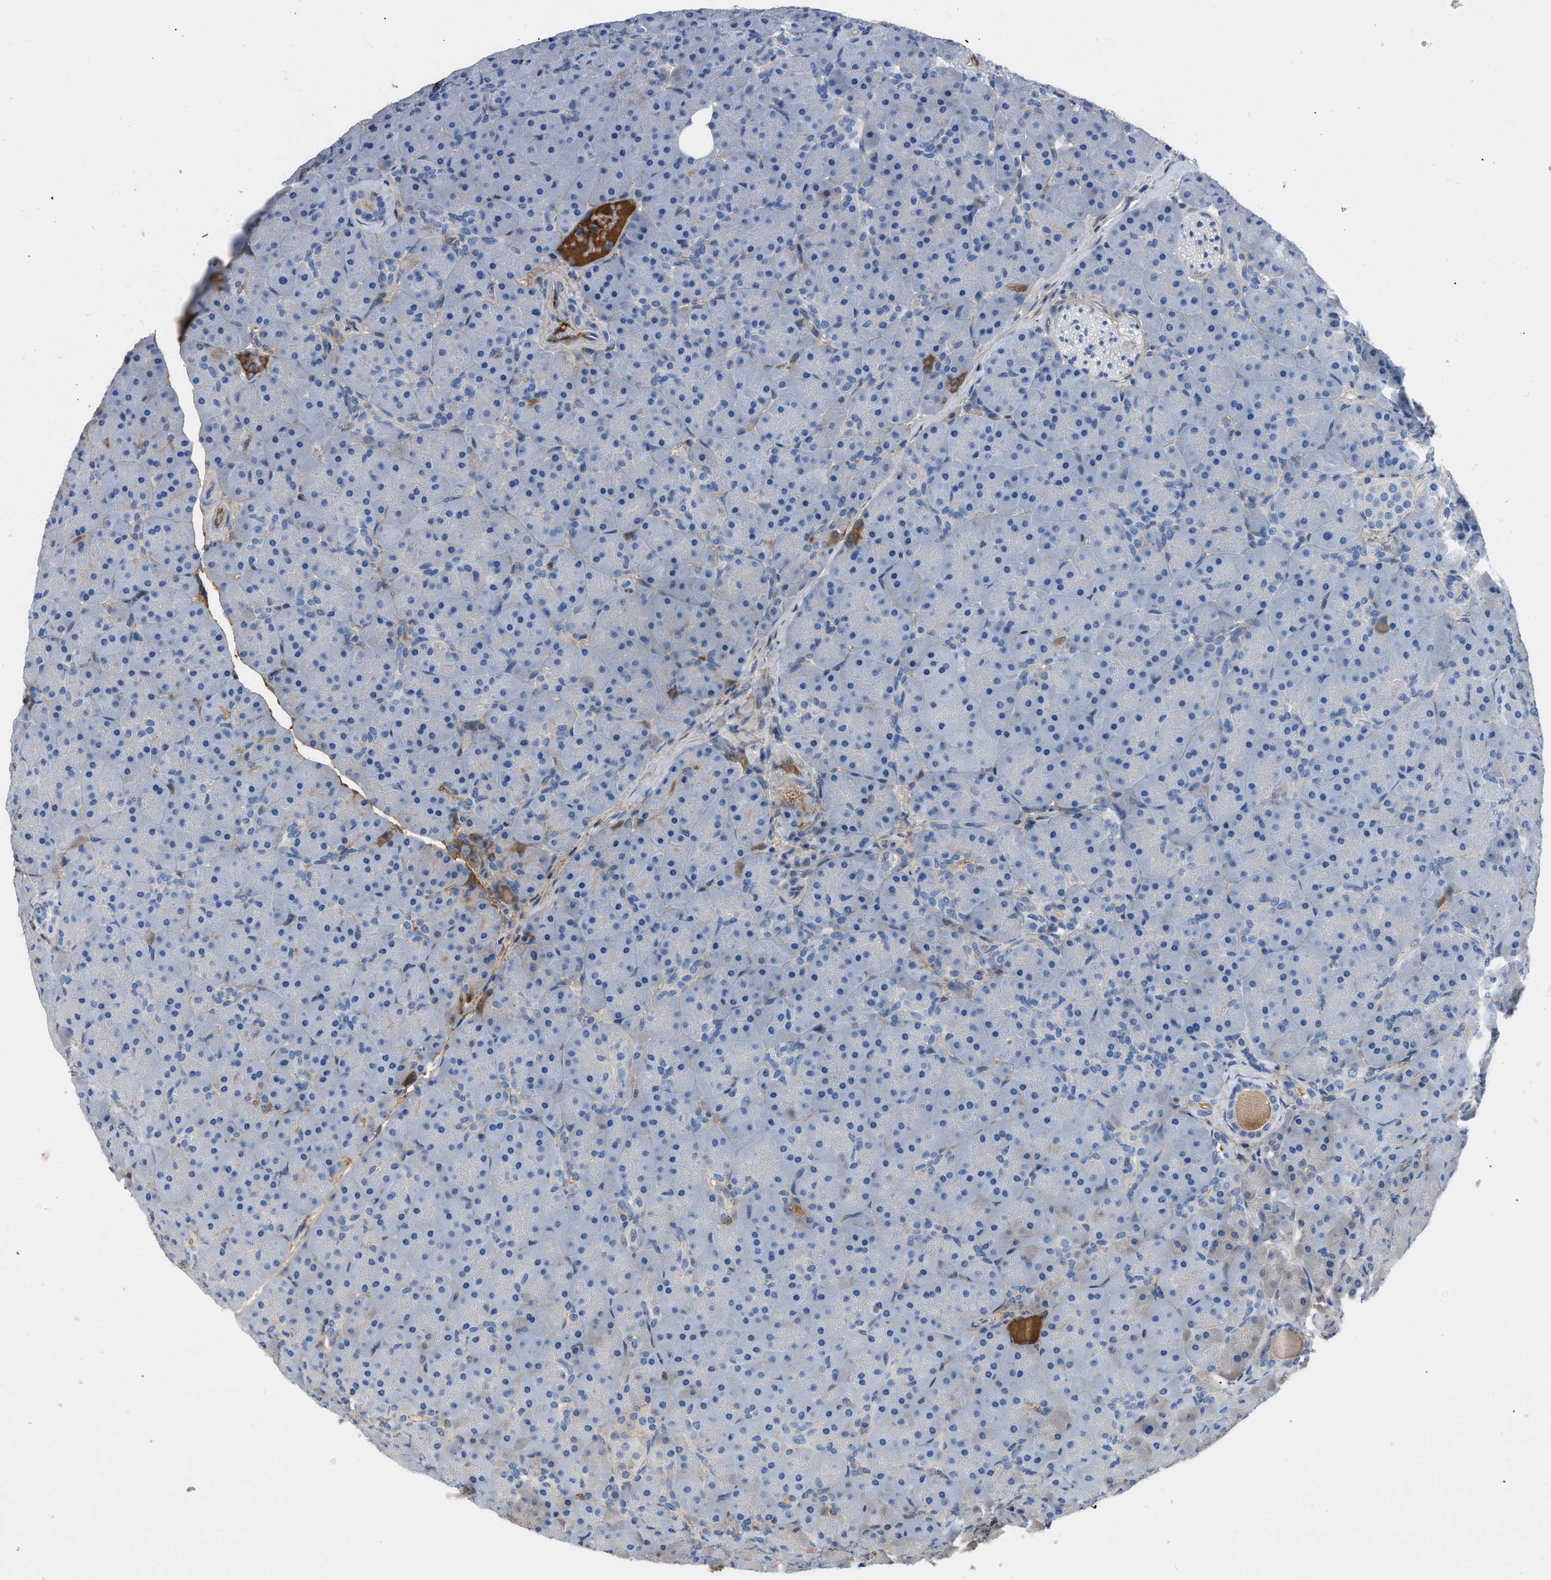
{"staining": {"intensity": "weak", "quantity": "<25%", "location": "cytoplasmic/membranous"}, "tissue": "pancreas", "cell_type": "Exocrine glandular cells", "image_type": "normal", "snomed": [{"axis": "morphology", "description": "Normal tissue, NOS"}, {"axis": "topography", "description": "Pancreas"}], "caption": "DAB (3,3'-diaminobenzidine) immunohistochemical staining of normal human pancreas displays no significant staining in exocrine glandular cells.", "gene": "STC1", "patient": {"sex": "male", "age": 66}}